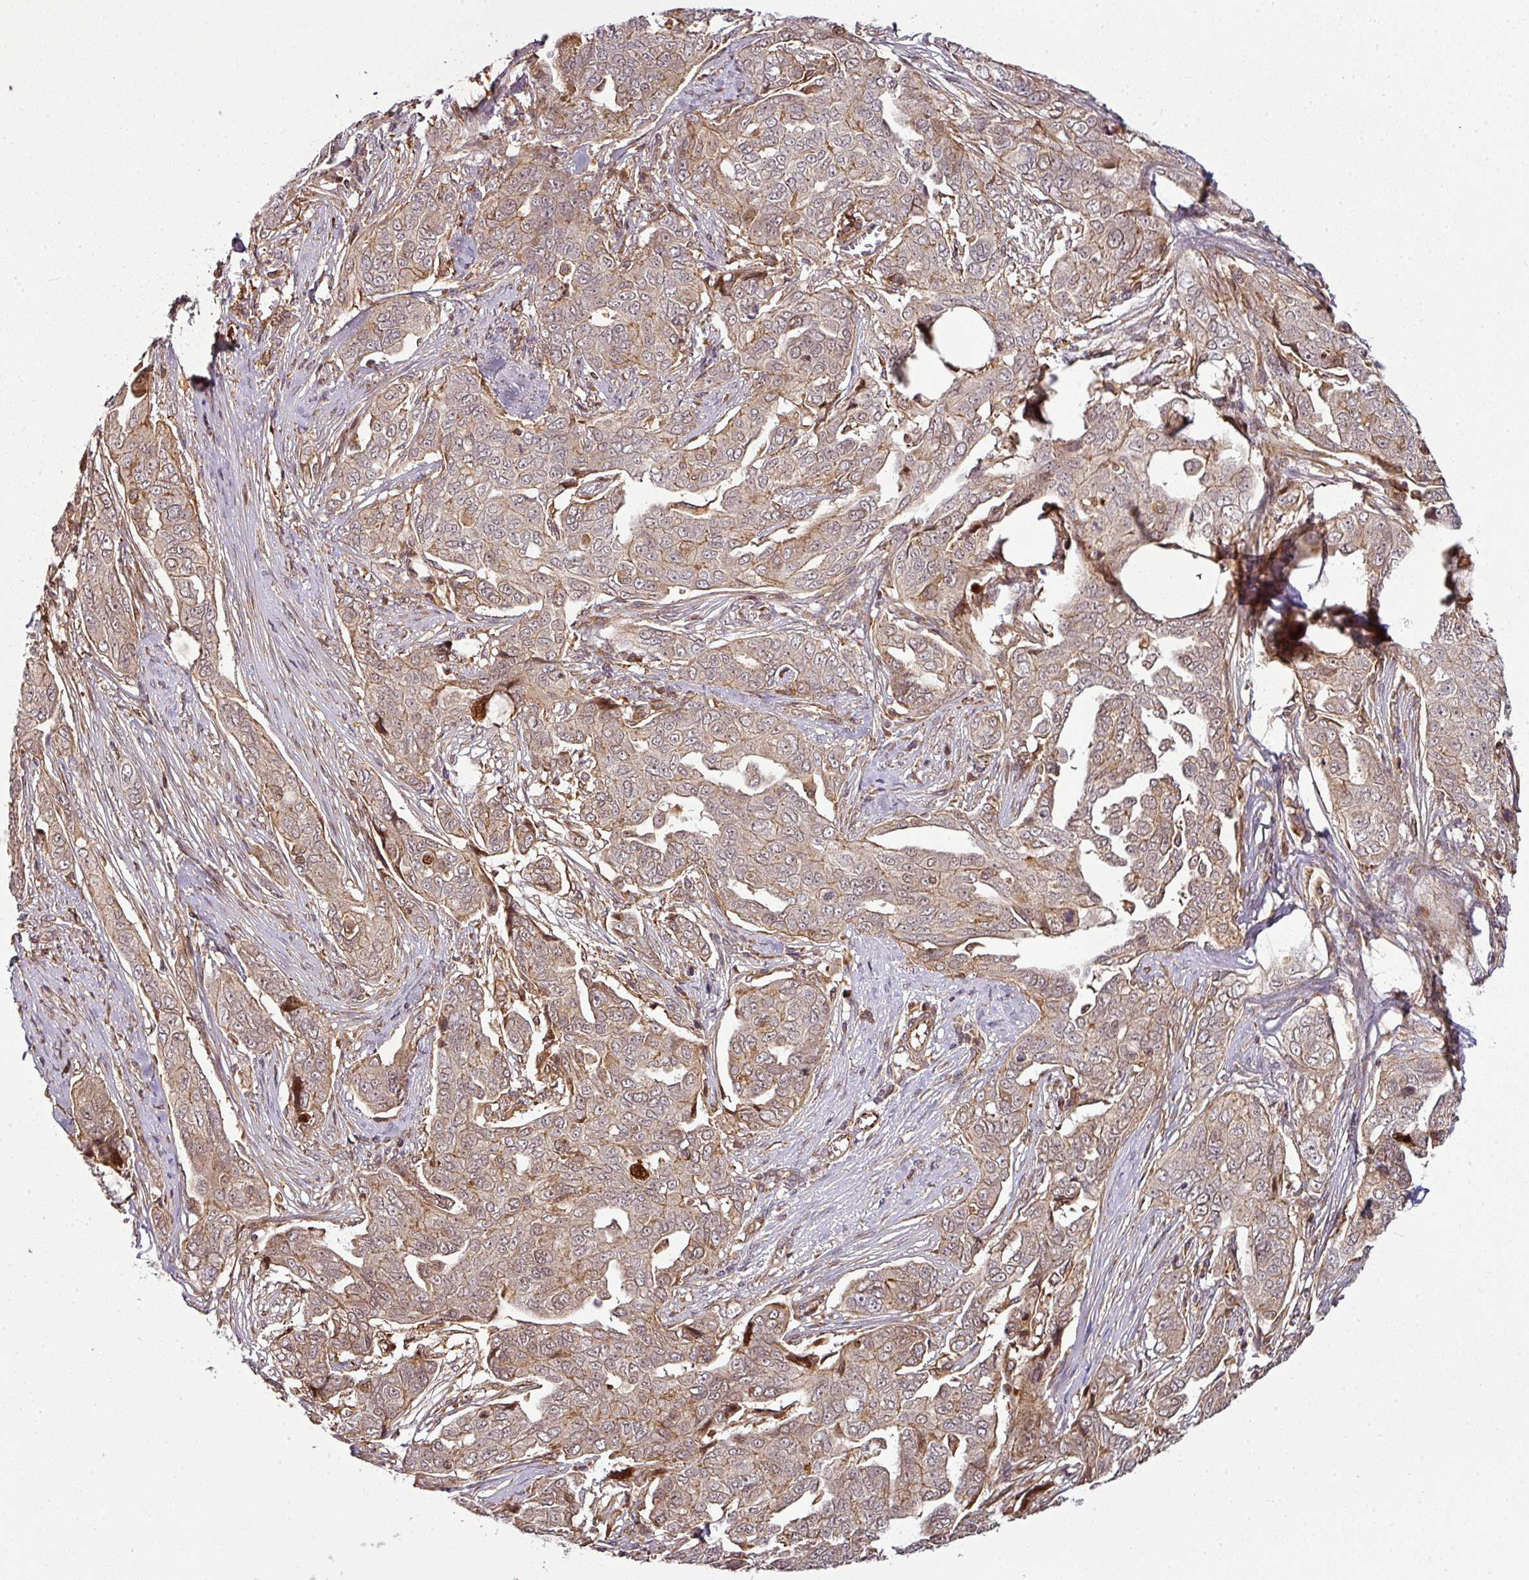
{"staining": {"intensity": "moderate", "quantity": ">75%", "location": "cytoplasmic/membranous,nuclear"}, "tissue": "ovarian cancer", "cell_type": "Tumor cells", "image_type": "cancer", "snomed": [{"axis": "morphology", "description": "Carcinoma, endometroid"}, {"axis": "topography", "description": "Ovary"}], "caption": "A brown stain highlights moderate cytoplasmic/membranous and nuclear staining of a protein in human endometroid carcinoma (ovarian) tumor cells.", "gene": "ATAT1", "patient": {"sex": "female", "age": 70}}